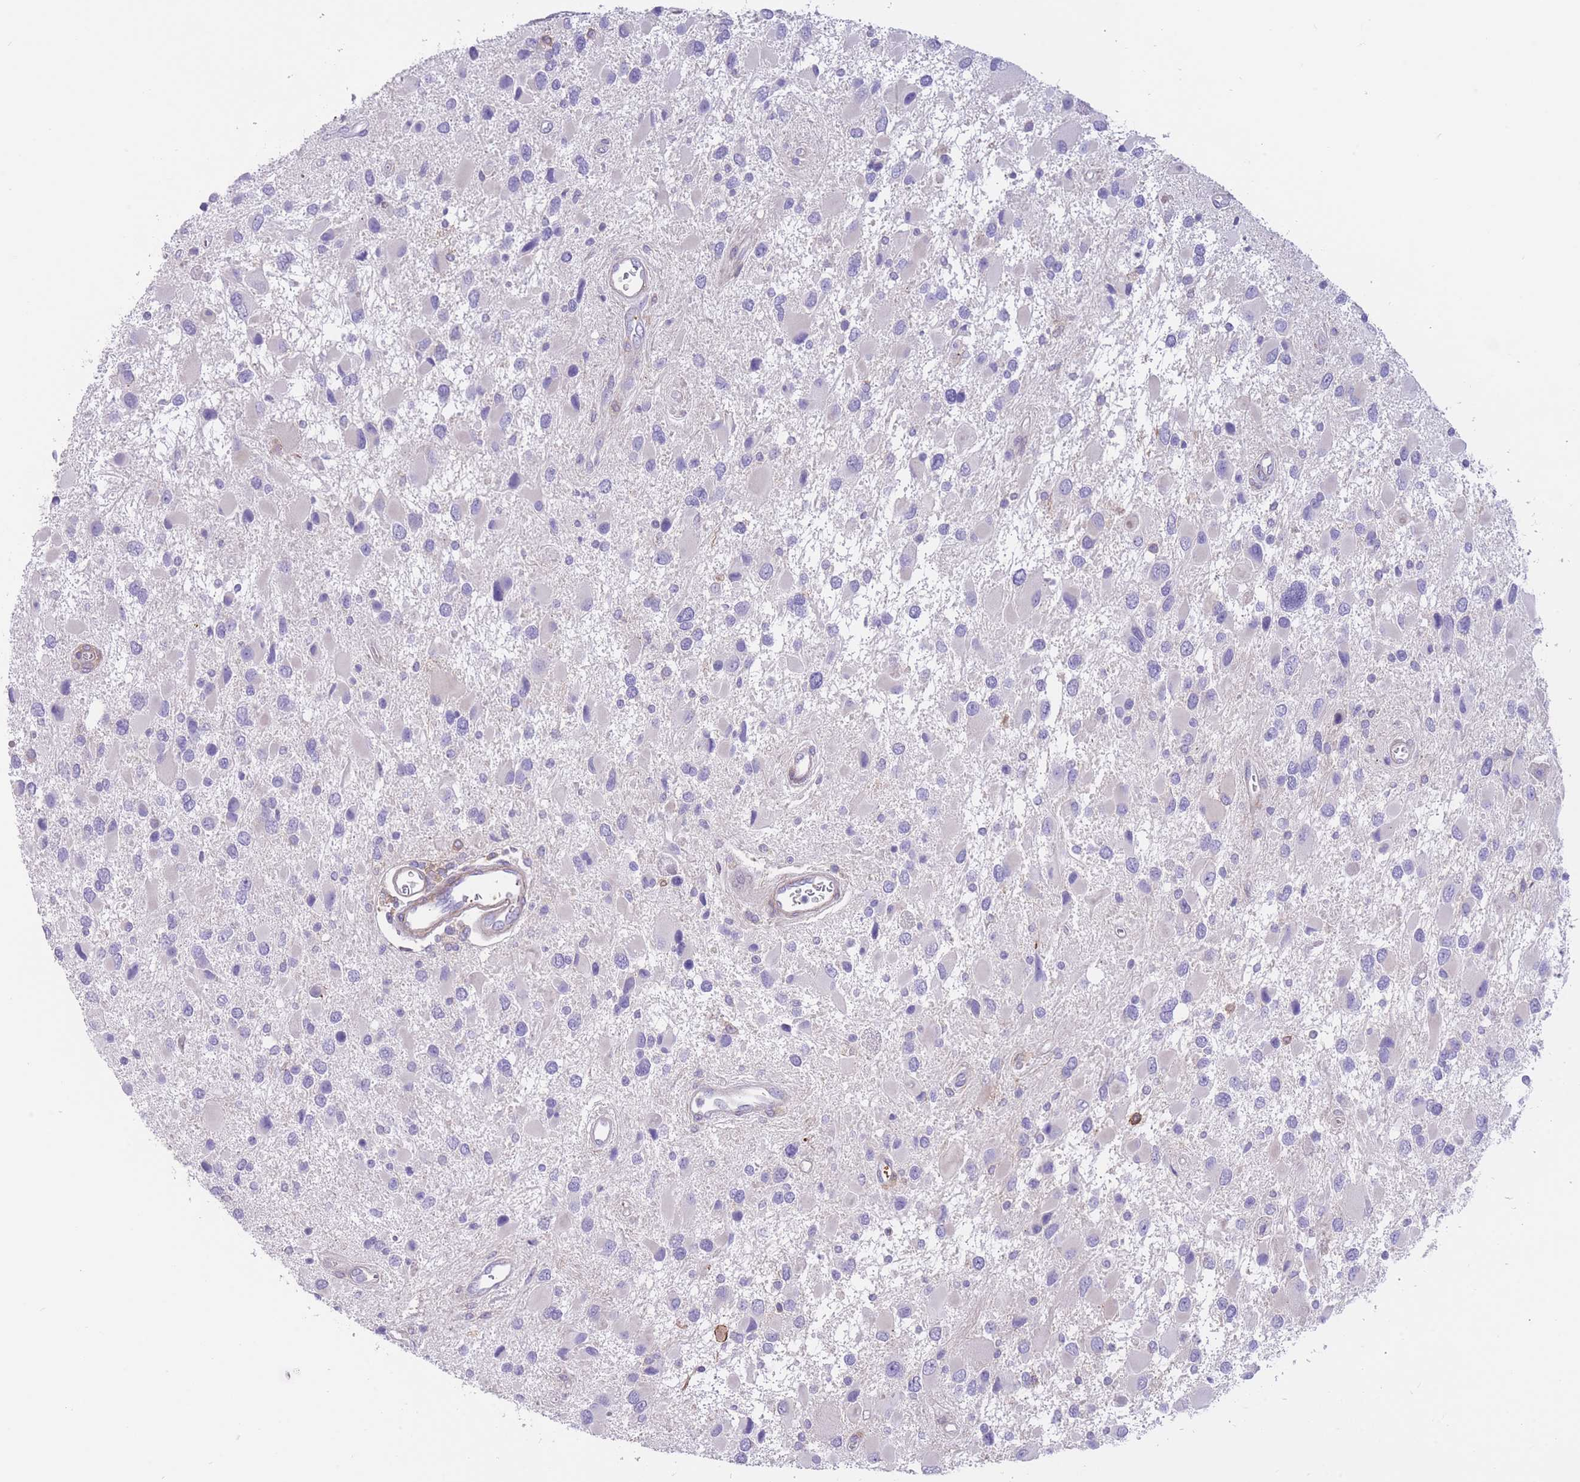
{"staining": {"intensity": "negative", "quantity": "none", "location": "none"}, "tissue": "glioma", "cell_type": "Tumor cells", "image_type": "cancer", "snomed": [{"axis": "morphology", "description": "Glioma, malignant, High grade"}, {"axis": "topography", "description": "Brain"}], "caption": "Immunohistochemical staining of human glioma demonstrates no significant expression in tumor cells.", "gene": "LDB3", "patient": {"sex": "male", "age": 53}}